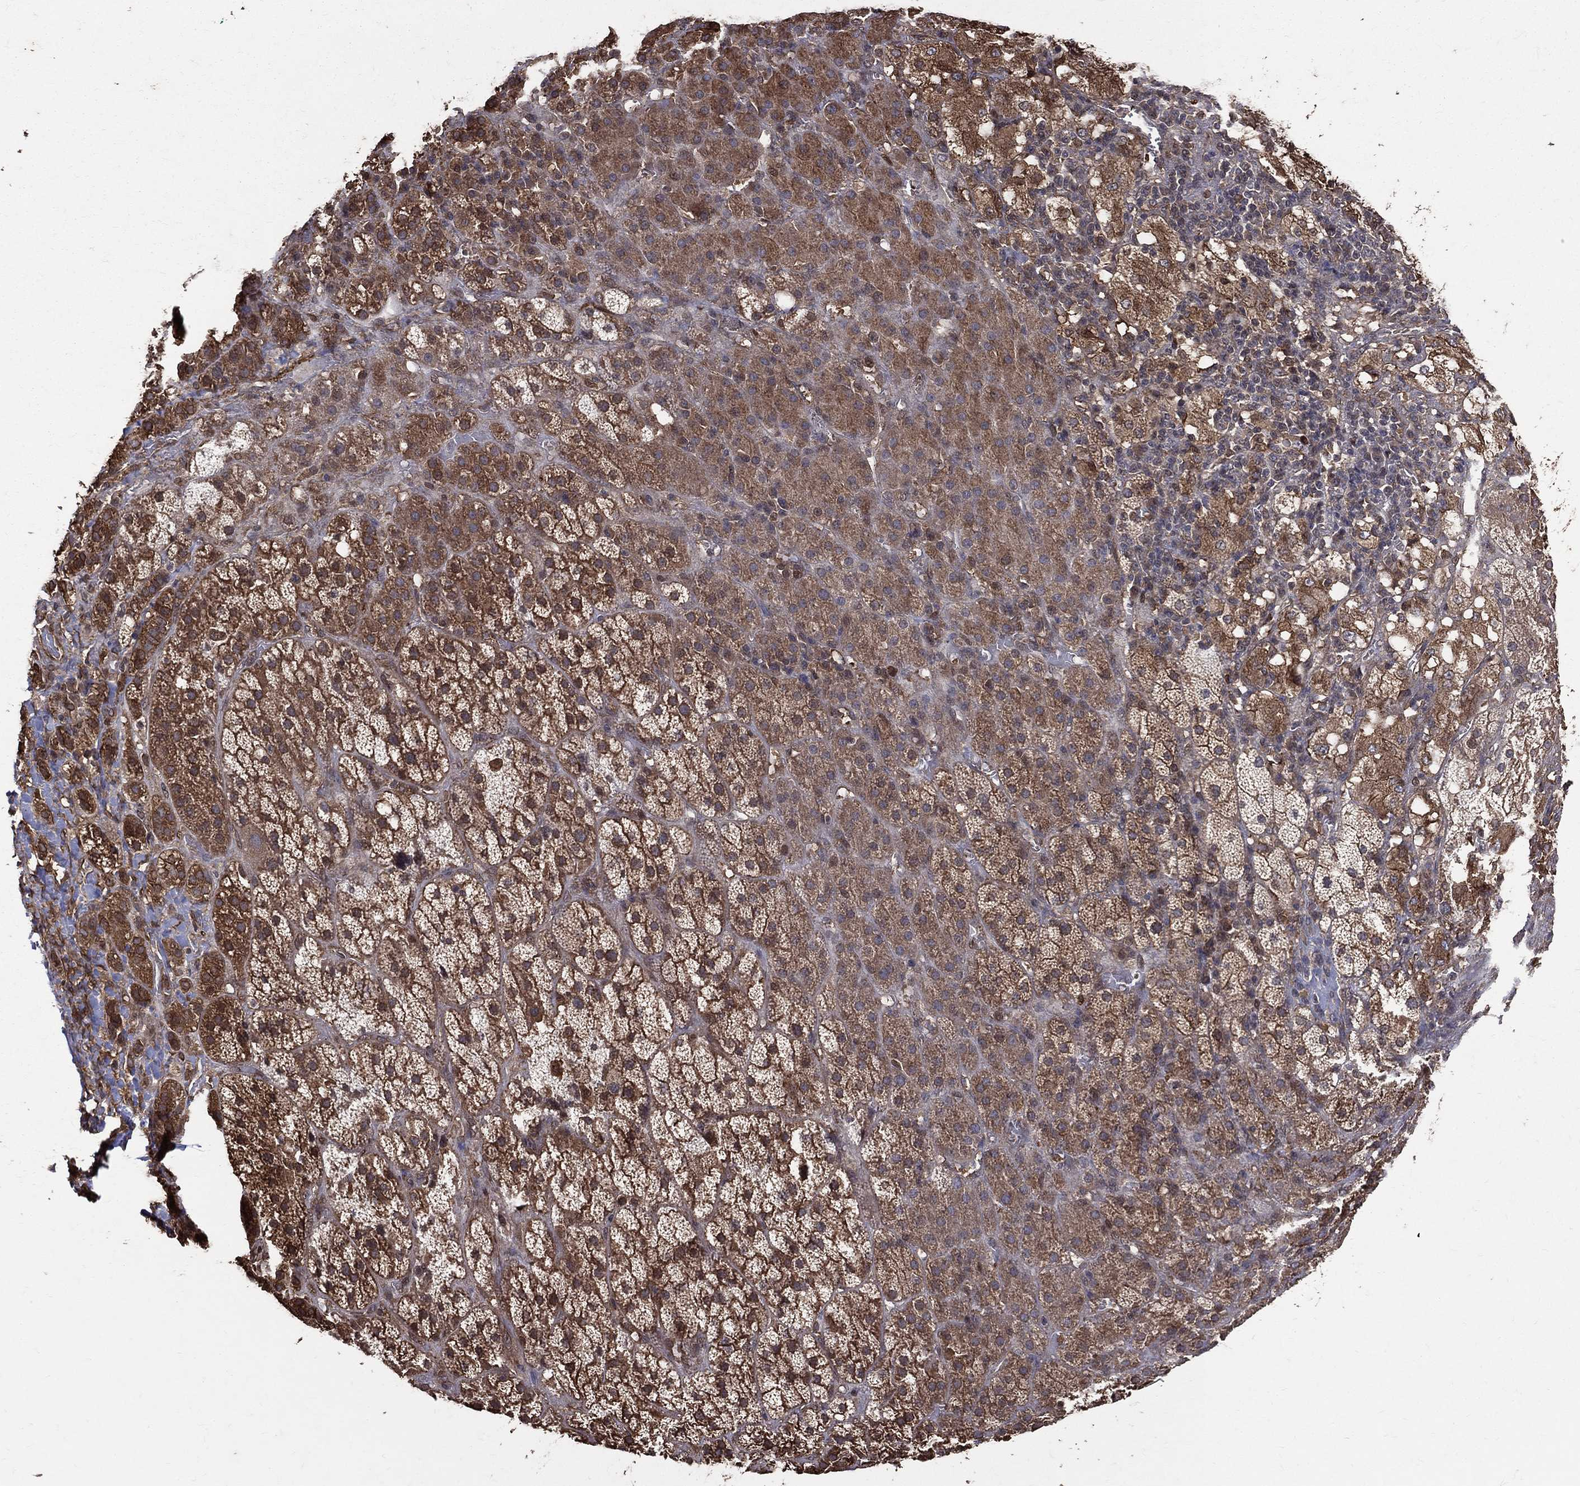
{"staining": {"intensity": "moderate", "quantity": ">75%", "location": "cytoplasmic/membranous"}, "tissue": "adrenal gland", "cell_type": "Glandular cells", "image_type": "normal", "snomed": [{"axis": "morphology", "description": "Normal tissue, NOS"}, {"axis": "topography", "description": "Adrenal gland"}], "caption": "DAB (3,3'-diaminobenzidine) immunohistochemical staining of normal adrenal gland exhibits moderate cytoplasmic/membranous protein expression in approximately >75% of glandular cells. The protein is shown in brown color, while the nuclei are stained blue.", "gene": "DPYSL2", "patient": {"sex": "male", "age": 70}}